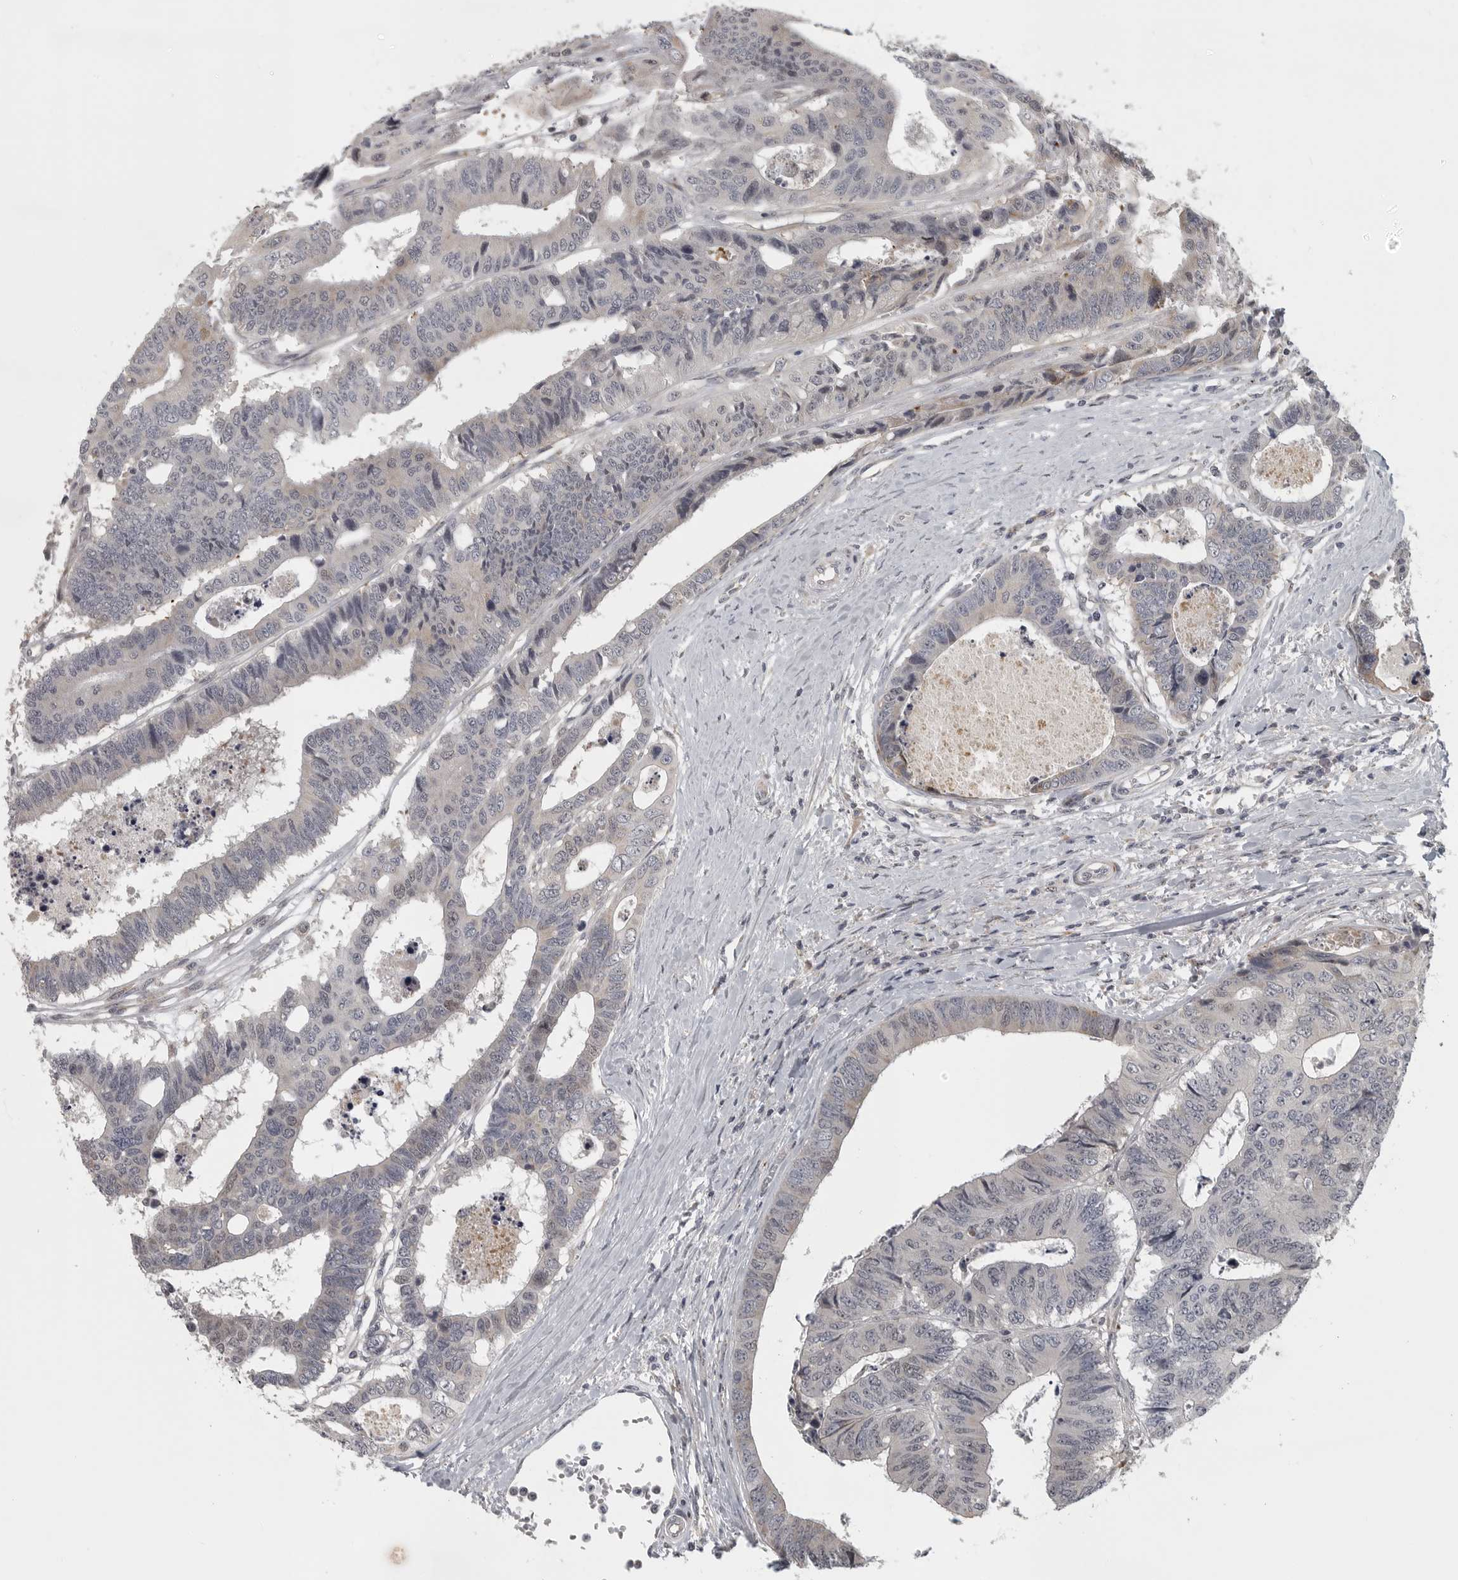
{"staining": {"intensity": "negative", "quantity": "none", "location": "none"}, "tissue": "colorectal cancer", "cell_type": "Tumor cells", "image_type": "cancer", "snomed": [{"axis": "morphology", "description": "Adenocarcinoma, NOS"}, {"axis": "topography", "description": "Rectum"}], "caption": "Tumor cells show no significant expression in colorectal cancer (adenocarcinoma).", "gene": "POLE2", "patient": {"sex": "male", "age": 84}}